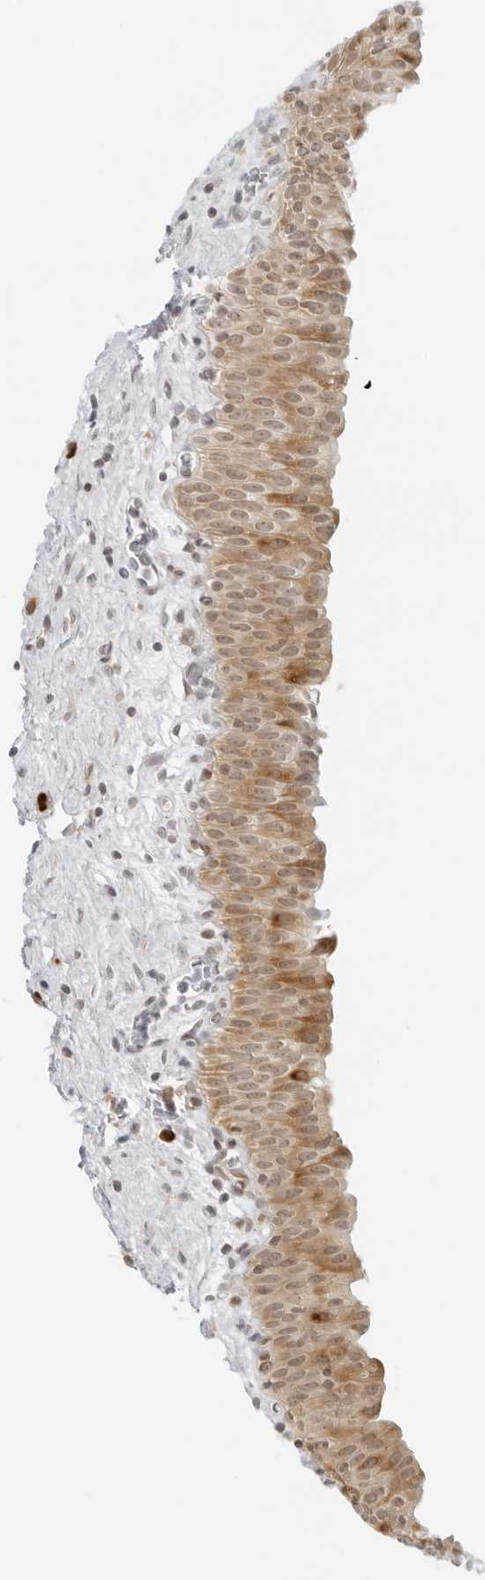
{"staining": {"intensity": "moderate", "quantity": ">75%", "location": "cytoplasmic/membranous,nuclear"}, "tissue": "urinary bladder", "cell_type": "Urothelial cells", "image_type": "normal", "snomed": [{"axis": "morphology", "description": "Normal tissue, NOS"}, {"axis": "topography", "description": "Urinary bladder"}], "caption": "Protein staining reveals moderate cytoplasmic/membranous,nuclear positivity in approximately >75% of urothelial cells in benign urinary bladder. Nuclei are stained in blue.", "gene": "EIF4G1", "patient": {"sex": "male", "age": 82}}